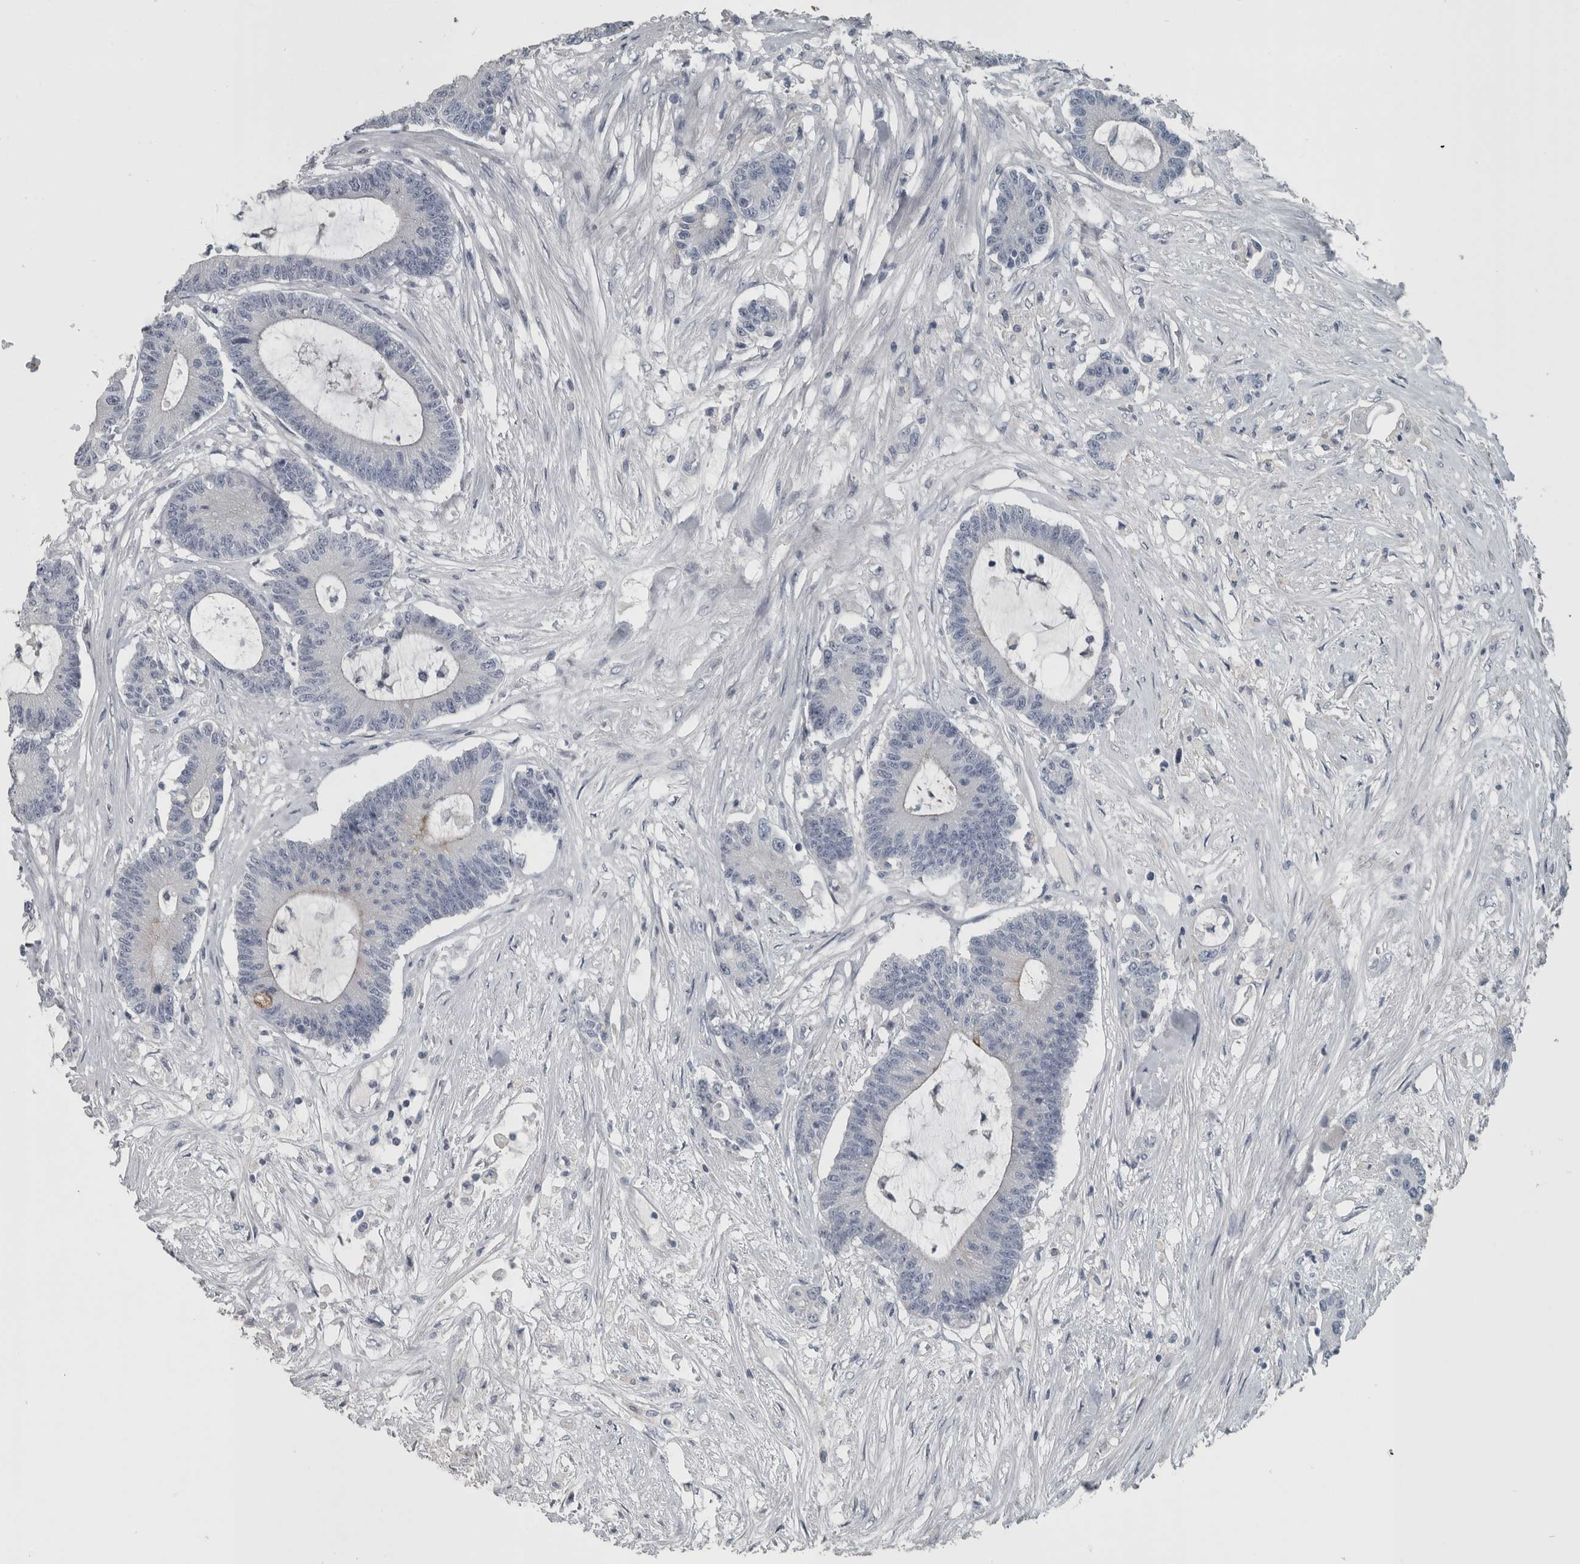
{"staining": {"intensity": "strong", "quantity": "<25%", "location": "cytoplasmic/membranous"}, "tissue": "colorectal cancer", "cell_type": "Tumor cells", "image_type": "cancer", "snomed": [{"axis": "morphology", "description": "Adenocarcinoma, NOS"}, {"axis": "topography", "description": "Colon"}], "caption": "Strong cytoplasmic/membranous protein staining is appreciated in about <25% of tumor cells in adenocarcinoma (colorectal). The protein of interest is shown in brown color, while the nuclei are stained blue.", "gene": "KRT20", "patient": {"sex": "female", "age": 84}}